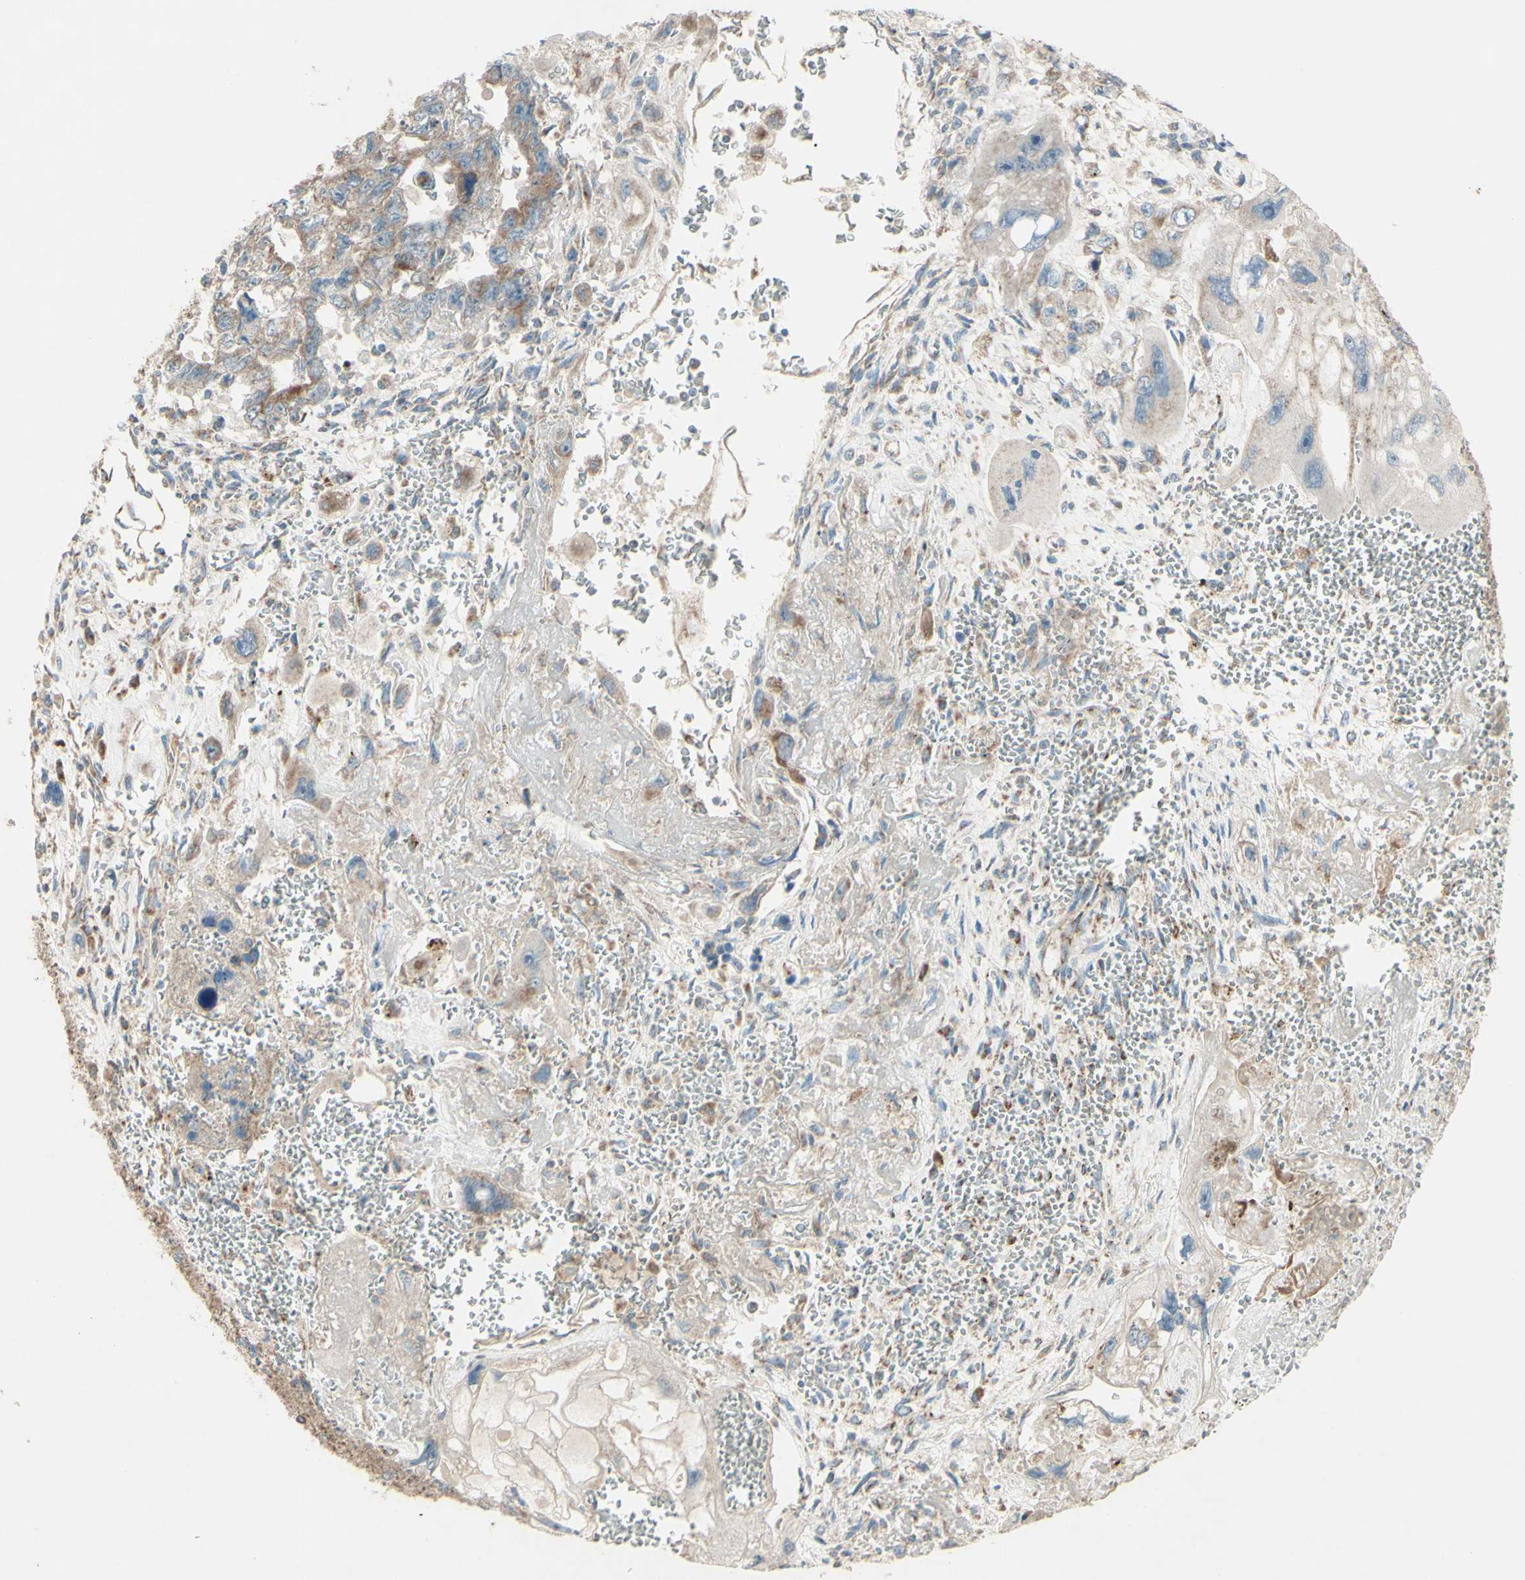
{"staining": {"intensity": "moderate", "quantity": ">75%", "location": "cytoplasmic/membranous"}, "tissue": "testis cancer", "cell_type": "Tumor cells", "image_type": "cancer", "snomed": [{"axis": "morphology", "description": "Carcinoma, Embryonal, NOS"}, {"axis": "topography", "description": "Testis"}], "caption": "IHC micrograph of neoplastic tissue: human testis embryonal carcinoma stained using immunohistochemistry (IHC) displays medium levels of moderate protein expression localized specifically in the cytoplasmic/membranous of tumor cells, appearing as a cytoplasmic/membranous brown color.", "gene": "RHOT1", "patient": {"sex": "male", "age": 28}}